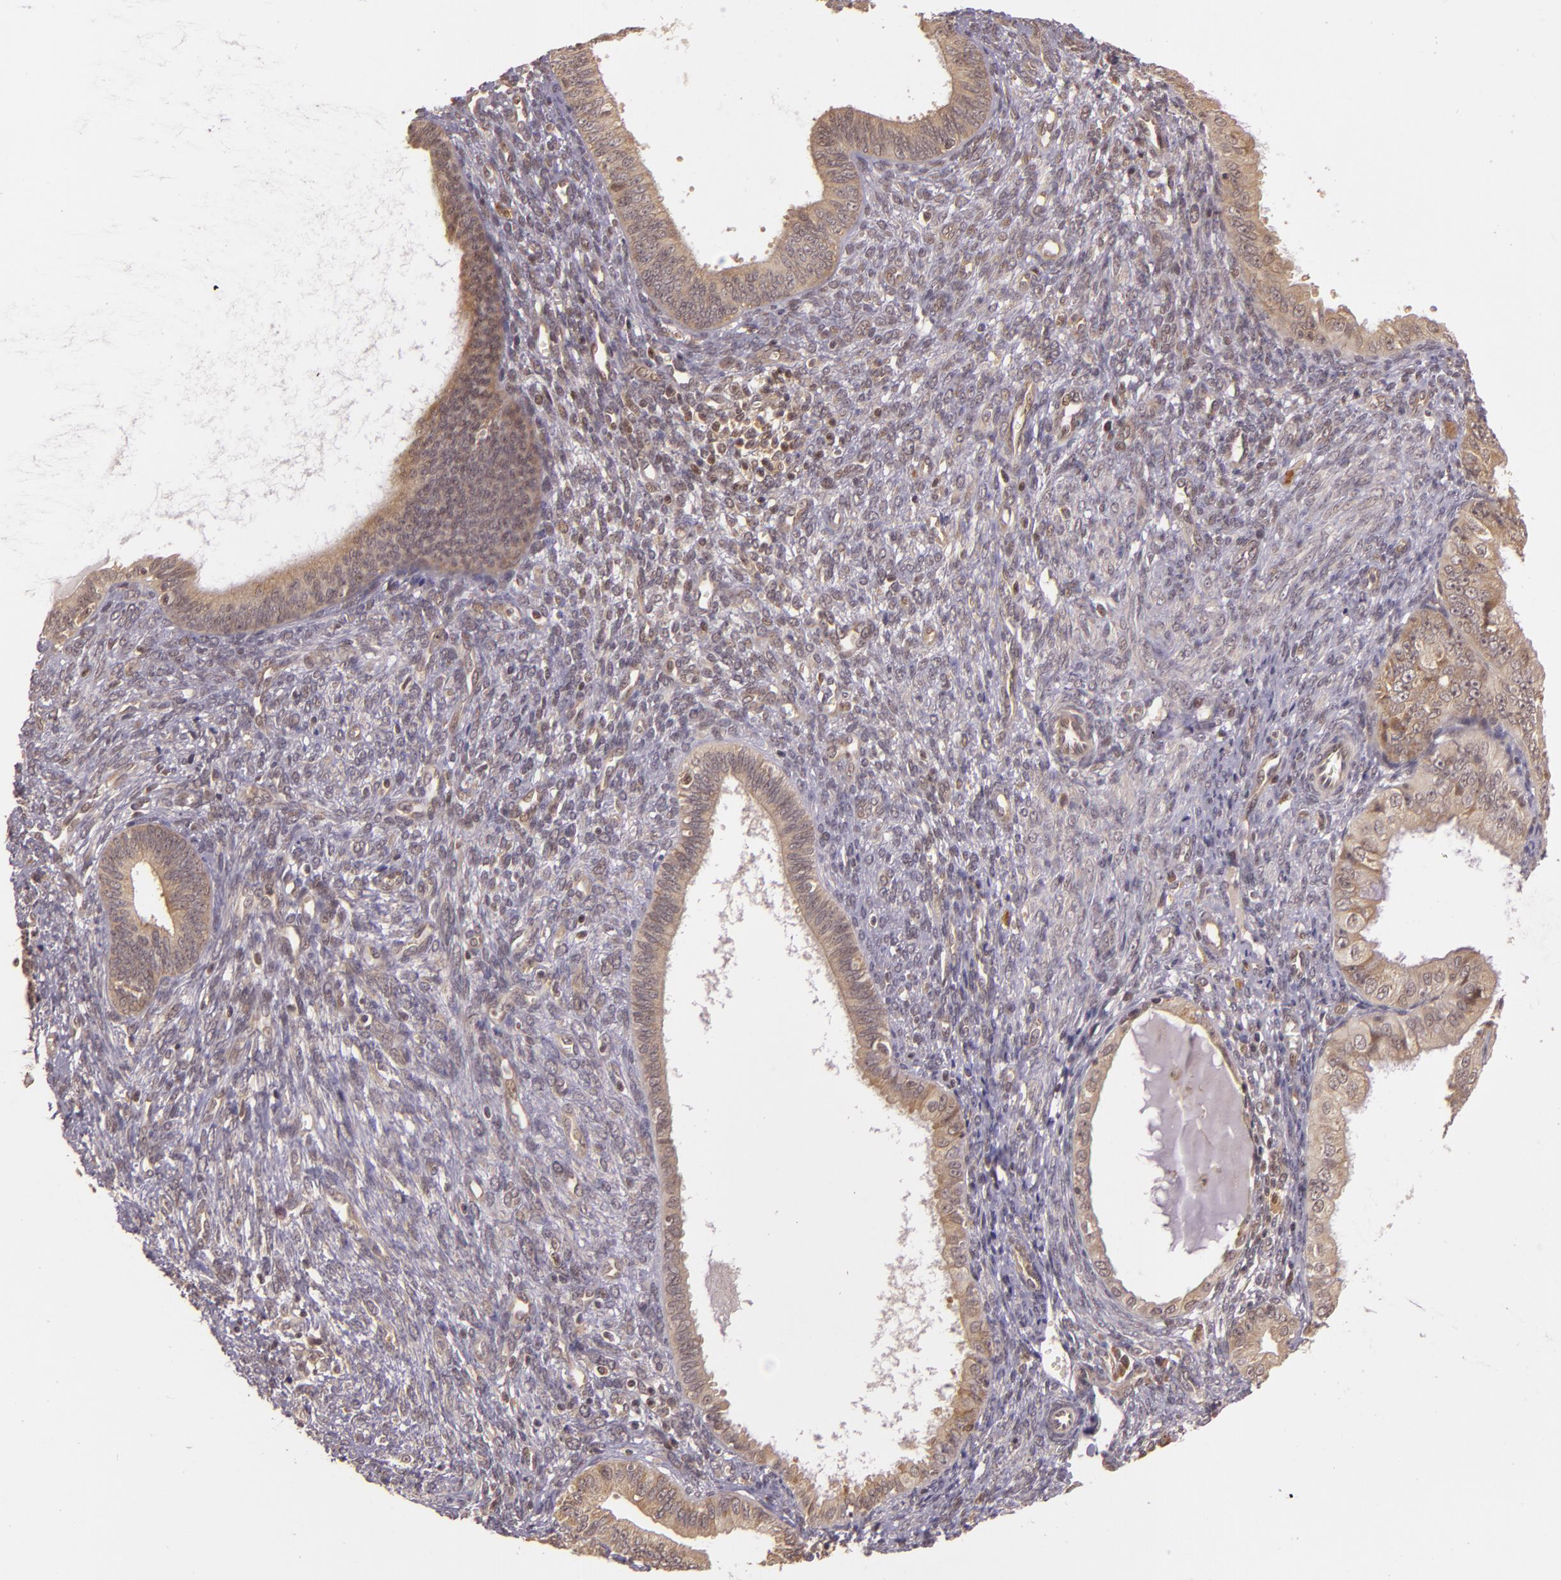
{"staining": {"intensity": "weak", "quantity": ">75%", "location": "cytoplasmic/membranous"}, "tissue": "endometrial cancer", "cell_type": "Tumor cells", "image_type": "cancer", "snomed": [{"axis": "morphology", "description": "Adenocarcinoma, NOS"}, {"axis": "topography", "description": "Endometrium"}], "caption": "DAB (3,3'-diaminobenzidine) immunohistochemical staining of human endometrial cancer demonstrates weak cytoplasmic/membranous protein positivity in about >75% of tumor cells.", "gene": "TXNRD2", "patient": {"sex": "female", "age": 76}}